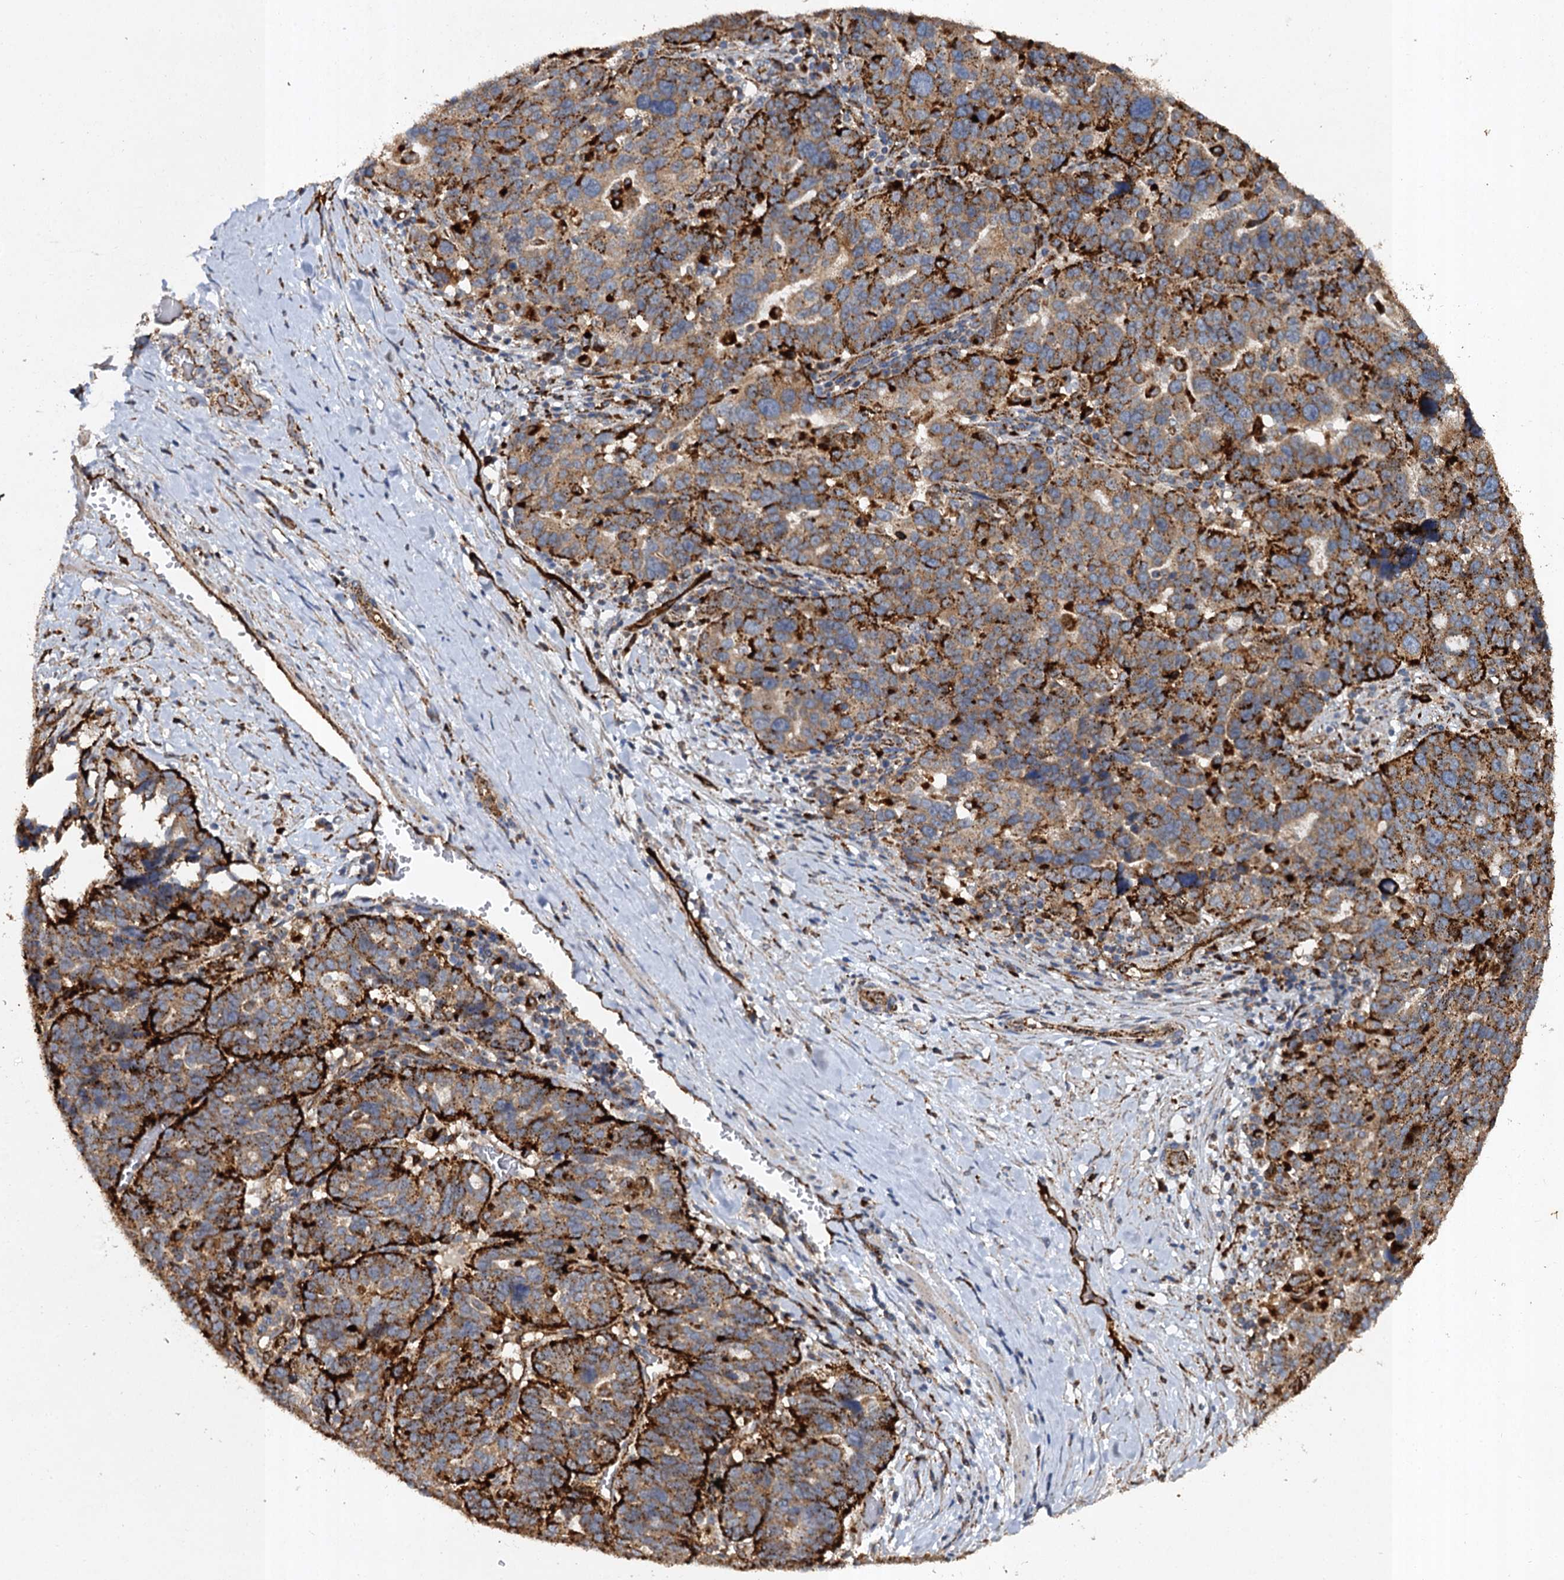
{"staining": {"intensity": "strong", "quantity": "25%-75%", "location": "cytoplasmic/membranous"}, "tissue": "ovarian cancer", "cell_type": "Tumor cells", "image_type": "cancer", "snomed": [{"axis": "morphology", "description": "Cystadenocarcinoma, serous, NOS"}, {"axis": "topography", "description": "Ovary"}], "caption": "The micrograph reveals staining of serous cystadenocarcinoma (ovarian), revealing strong cytoplasmic/membranous protein expression (brown color) within tumor cells. The protein of interest is stained brown, and the nuclei are stained in blue (DAB IHC with brightfield microscopy, high magnification).", "gene": "GBA1", "patient": {"sex": "female", "age": 59}}